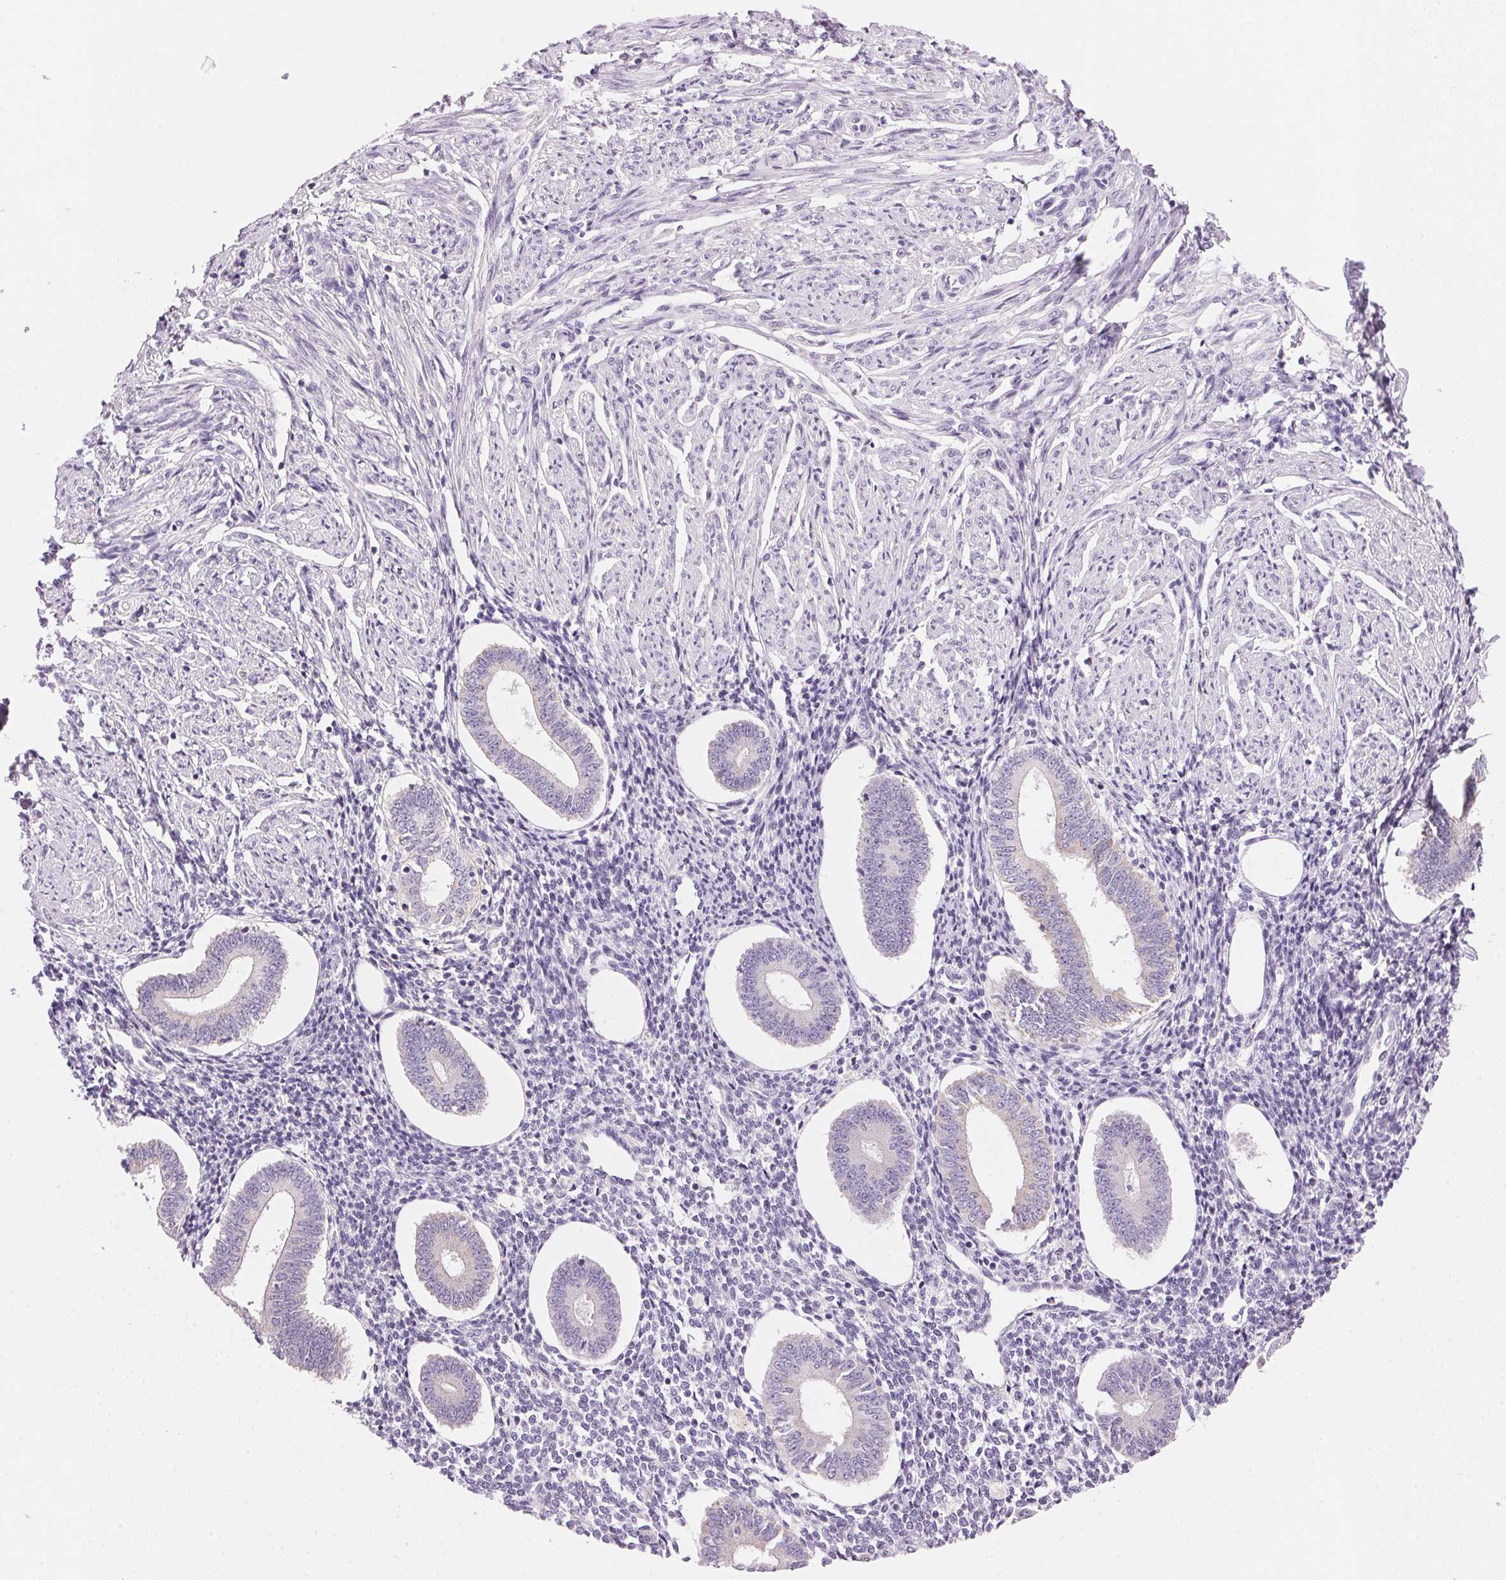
{"staining": {"intensity": "negative", "quantity": "none", "location": "none"}, "tissue": "endometrium", "cell_type": "Cells in endometrial stroma", "image_type": "normal", "snomed": [{"axis": "morphology", "description": "Normal tissue, NOS"}, {"axis": "topography", "description": "Endometrium"}], "caption": "IHC of unremarkable human endometrium exhibits no expression in cells in endometrial stroma. (Brightfield microscopy of DAB (3,3'-diaminobenzidine) immunohistochemistry at high magnification).", "gene": "CYP11B1", "patient": {"sex": "female", "age": 40}}